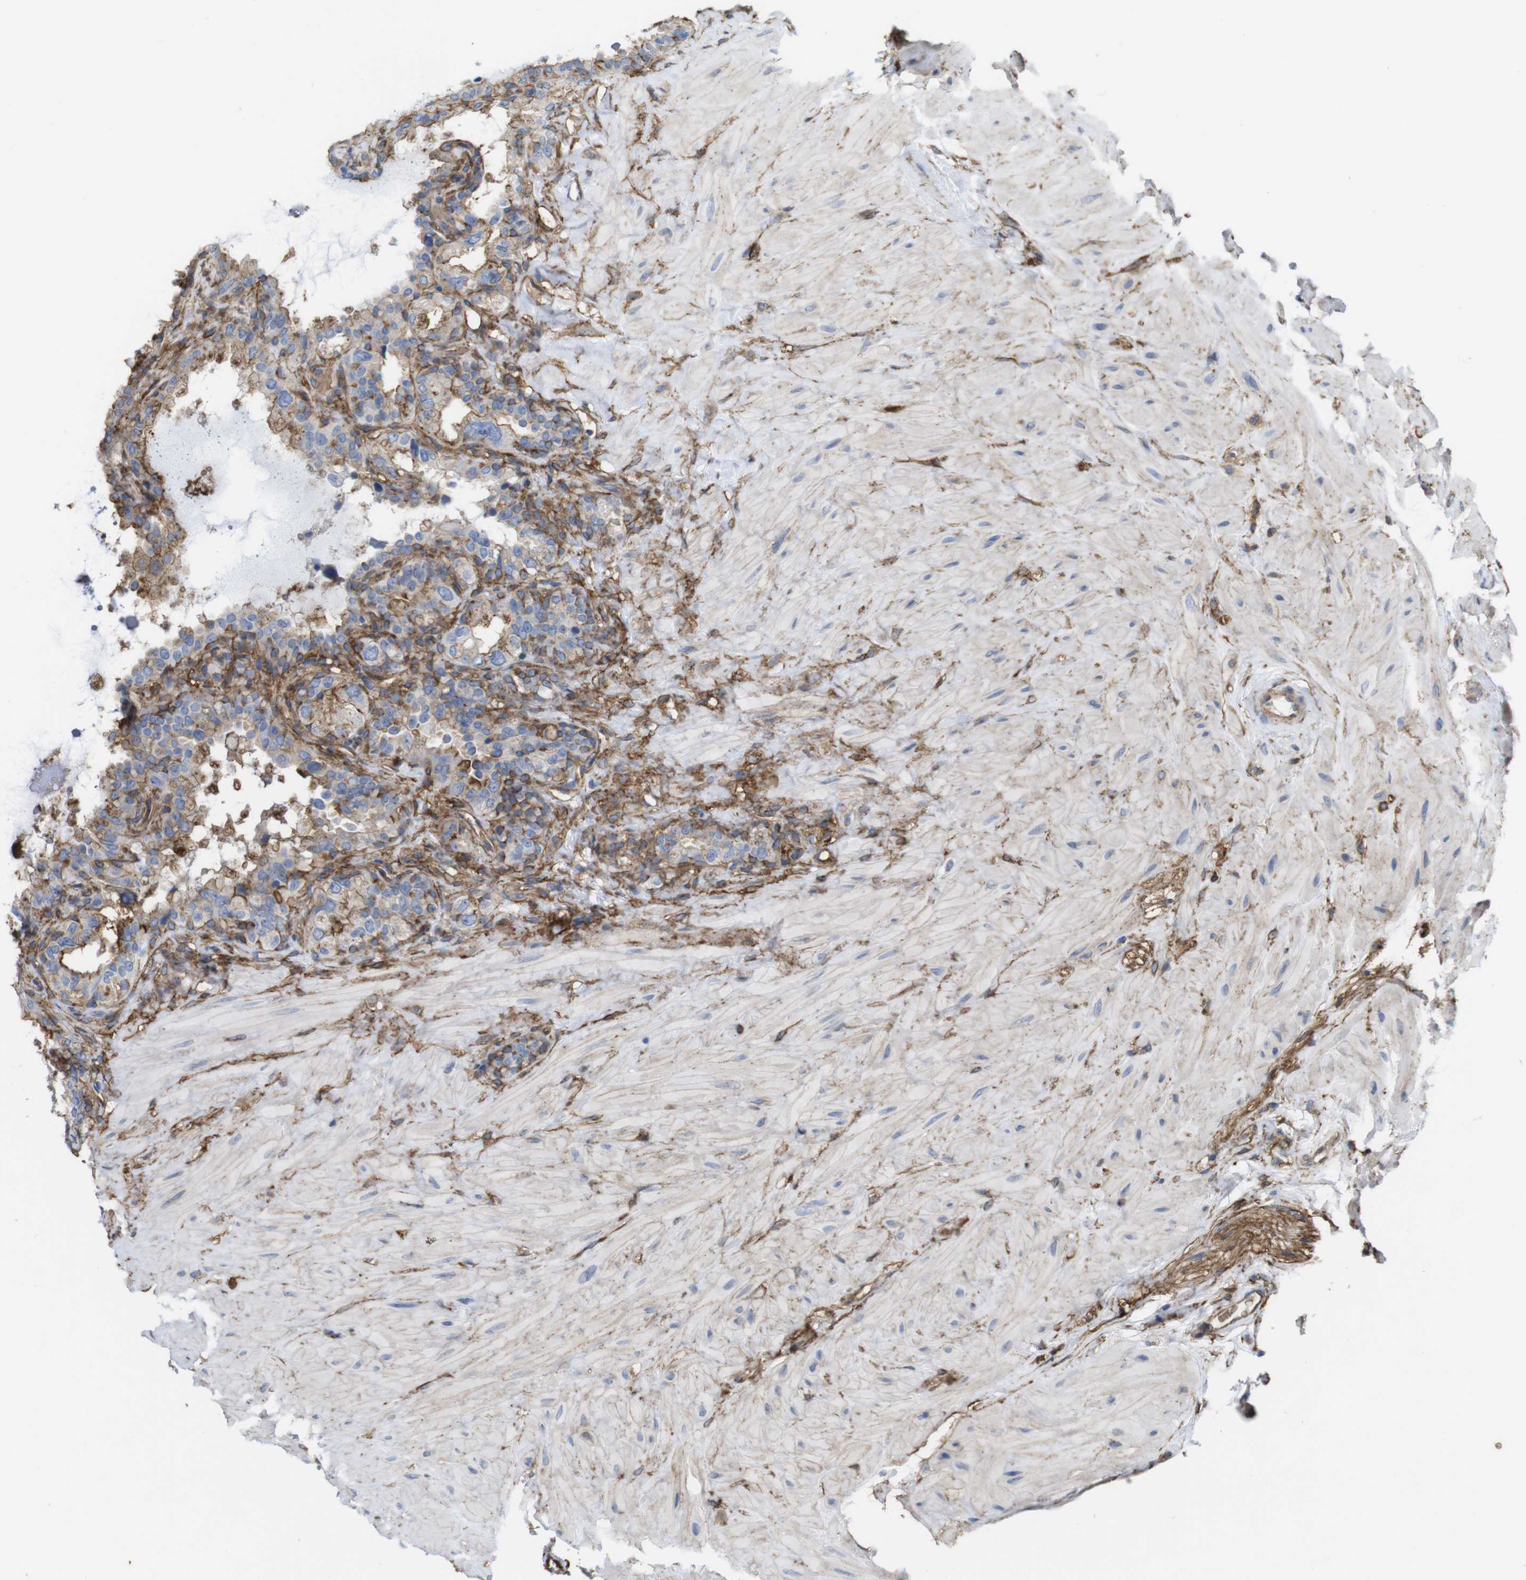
{"staining": {"intensity": "moderate", "quantity": "25%-75%", "location": "cytoplasmic/membranous"}, "tissue": "seminal vesicle", "cell_type": "Glandular cells", "image_type": "normal", "snomed": [{"axis": "morphology", "description": "Normal tissue, NOS"}, {"axis": "topography", "description": "Seminal veicle"}], "caption": "Immunohistochemical staining of normal seminal vesicle exhibits moderate cytoplasmic/membranous protein staining in about 25%-75% of glandular cells.", "gene": "CYBRD1", "patient": {"sex": "male", "age": 68}}